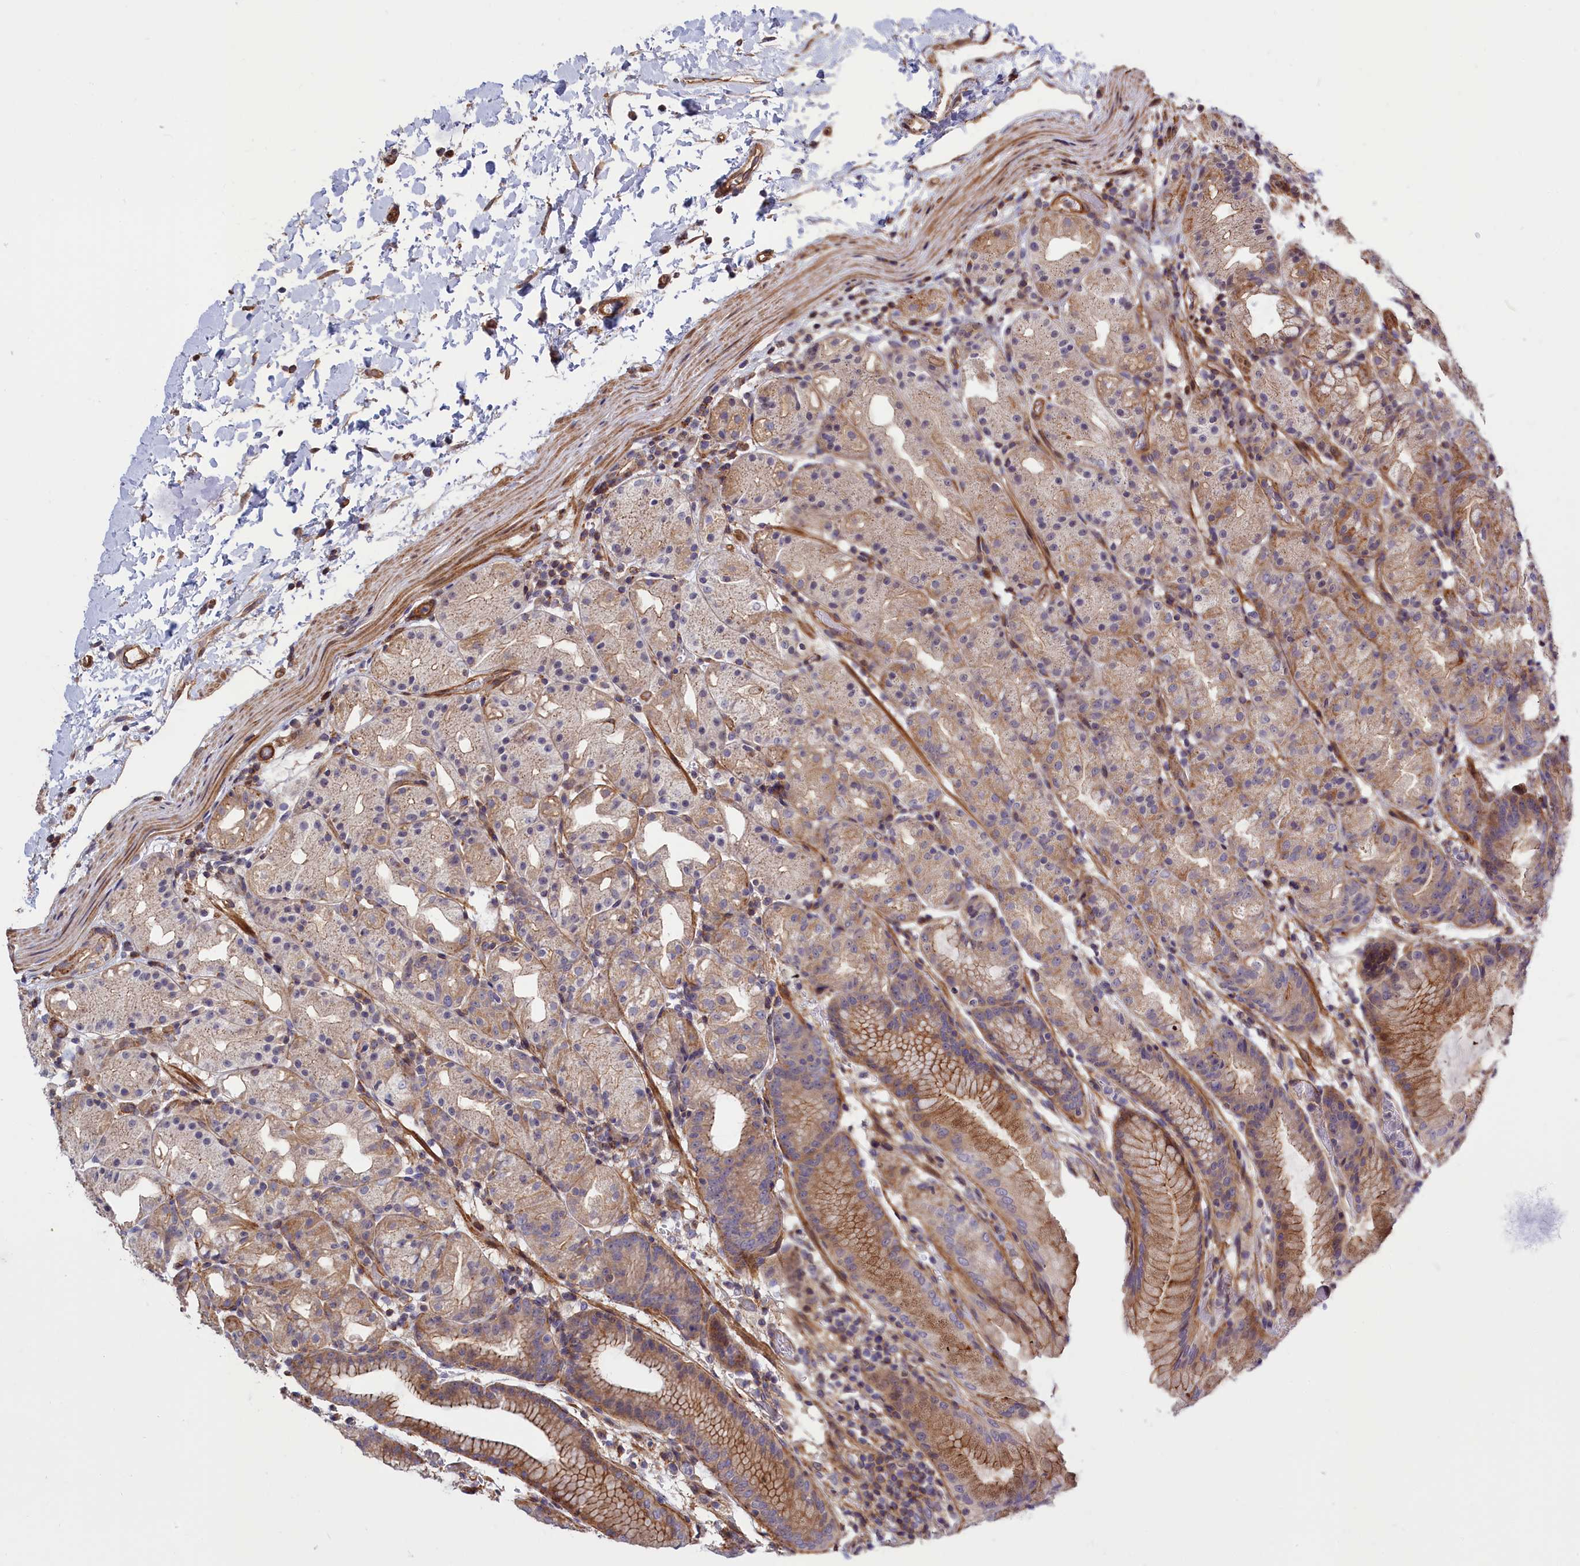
{"staining": {"intensity": "moderate", "quantity": ">75%", "location": "cytoplasmic/membranous"}, "tissue": "stomach", "cell_type": "Glandular cells", "image_type": "normal", "snomed": [{"axis": "morphology", "description": "Normal tissue, NOS"}, {"axis": "topography", "description": "Stomach, upper"}], "caption": "Stomach stained for a protein exhibits moderate cytoplasmic/membranous positivity in glandular cells. Ihc stains the protein in brown and the nuclei are stained blue.", "gene": "ANKRD27", "patient": {"sex": "male", "age": 48}}